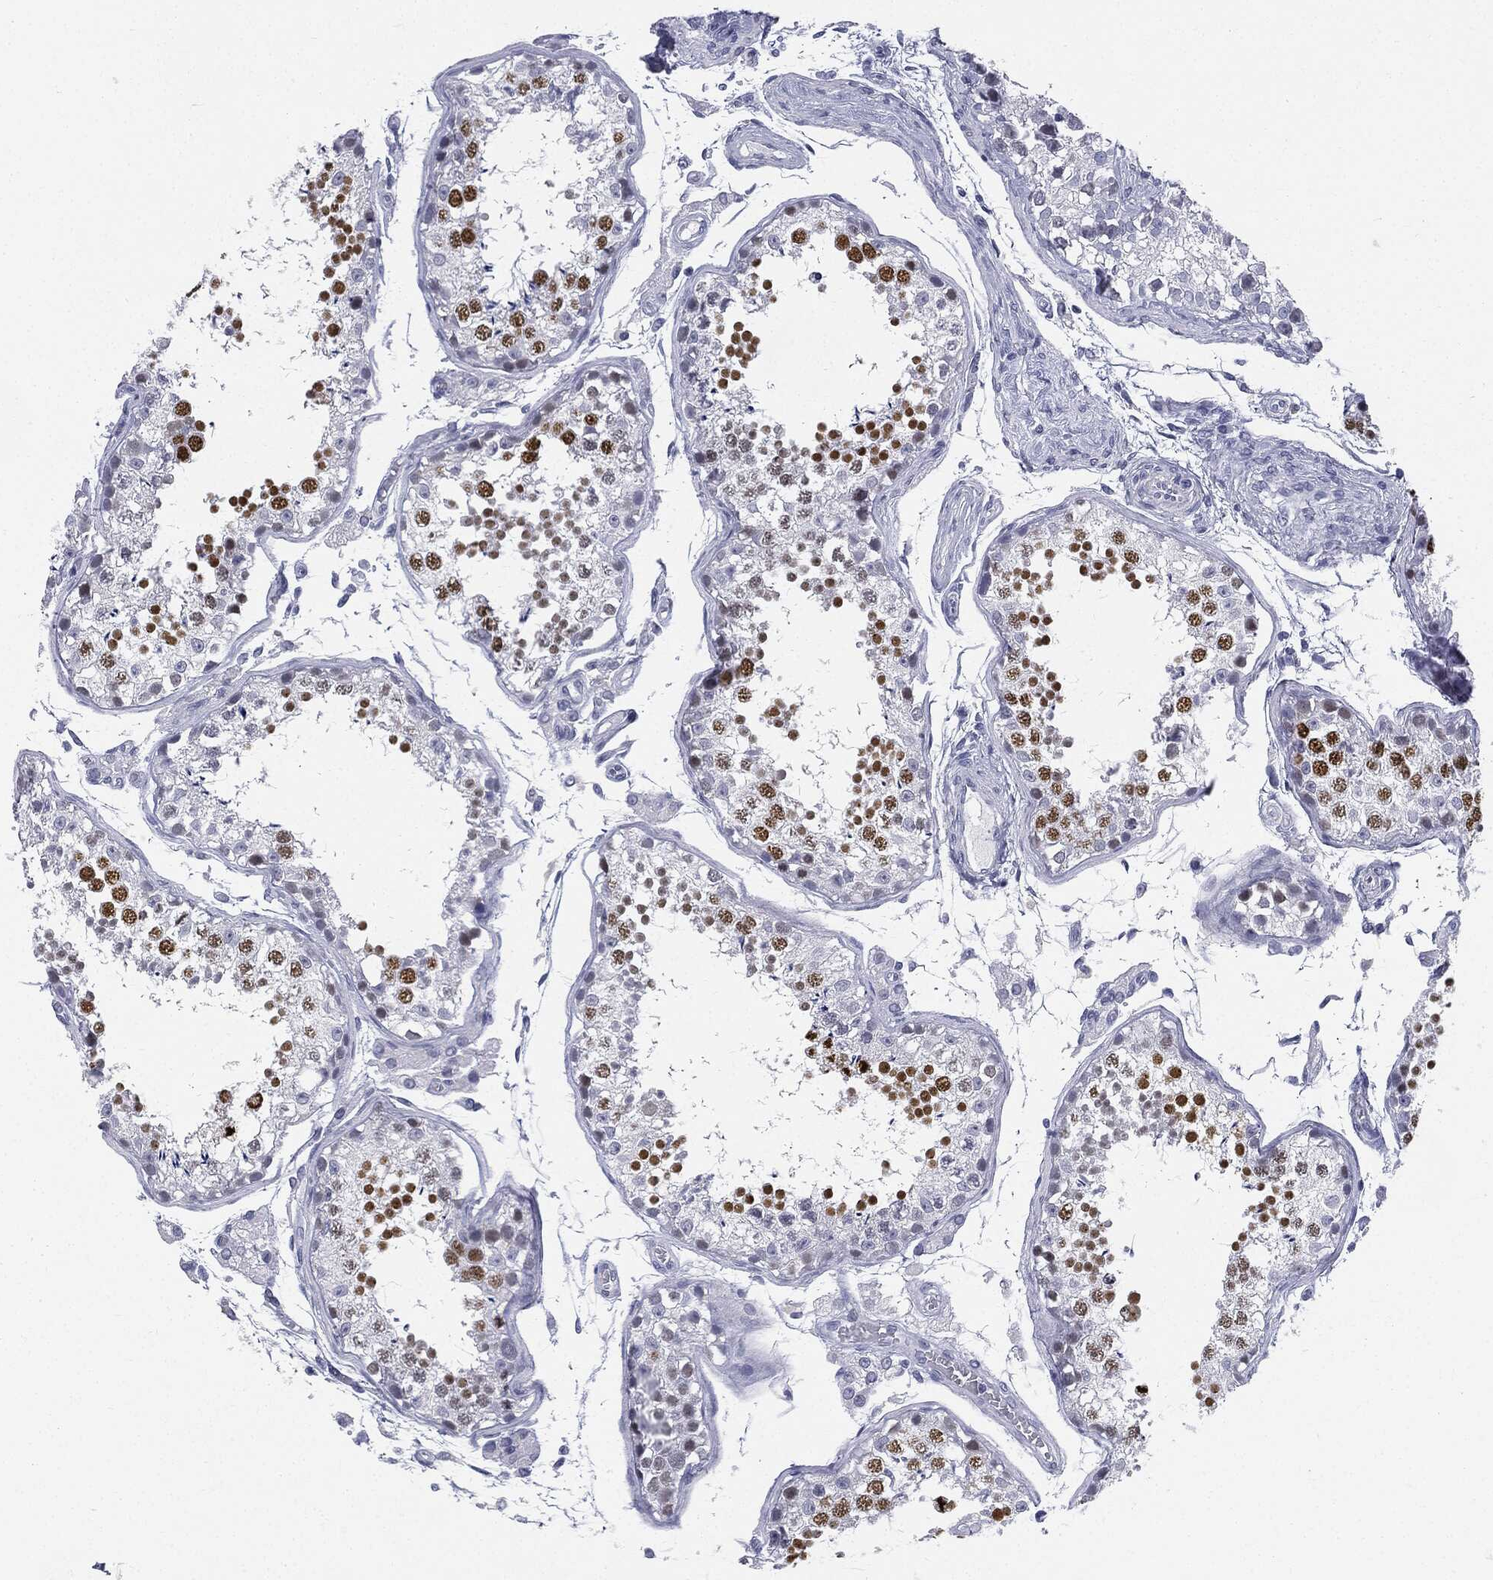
{"staining": {"intensity": "strong", "quantity": "25%-75%", "location": "nuclear"}, "tissue": "testis", "cell_type": "Cells in seminiferous ducts", "image_type": "normal", "snomed": [{"axis": "morphology", "description": "Normal tissue, NOS"}, {"axis": "topography", "description": "Testis"}], "caption": "Approximately 25%-75% of cells in seminiferous ducts in unremarkable human testis demonstrate strong nuclear protein positivity as visualized by brown immunohistochemical staining.", "gene": "MLLT10", "patient": {"sex": "male", "age": 29}}